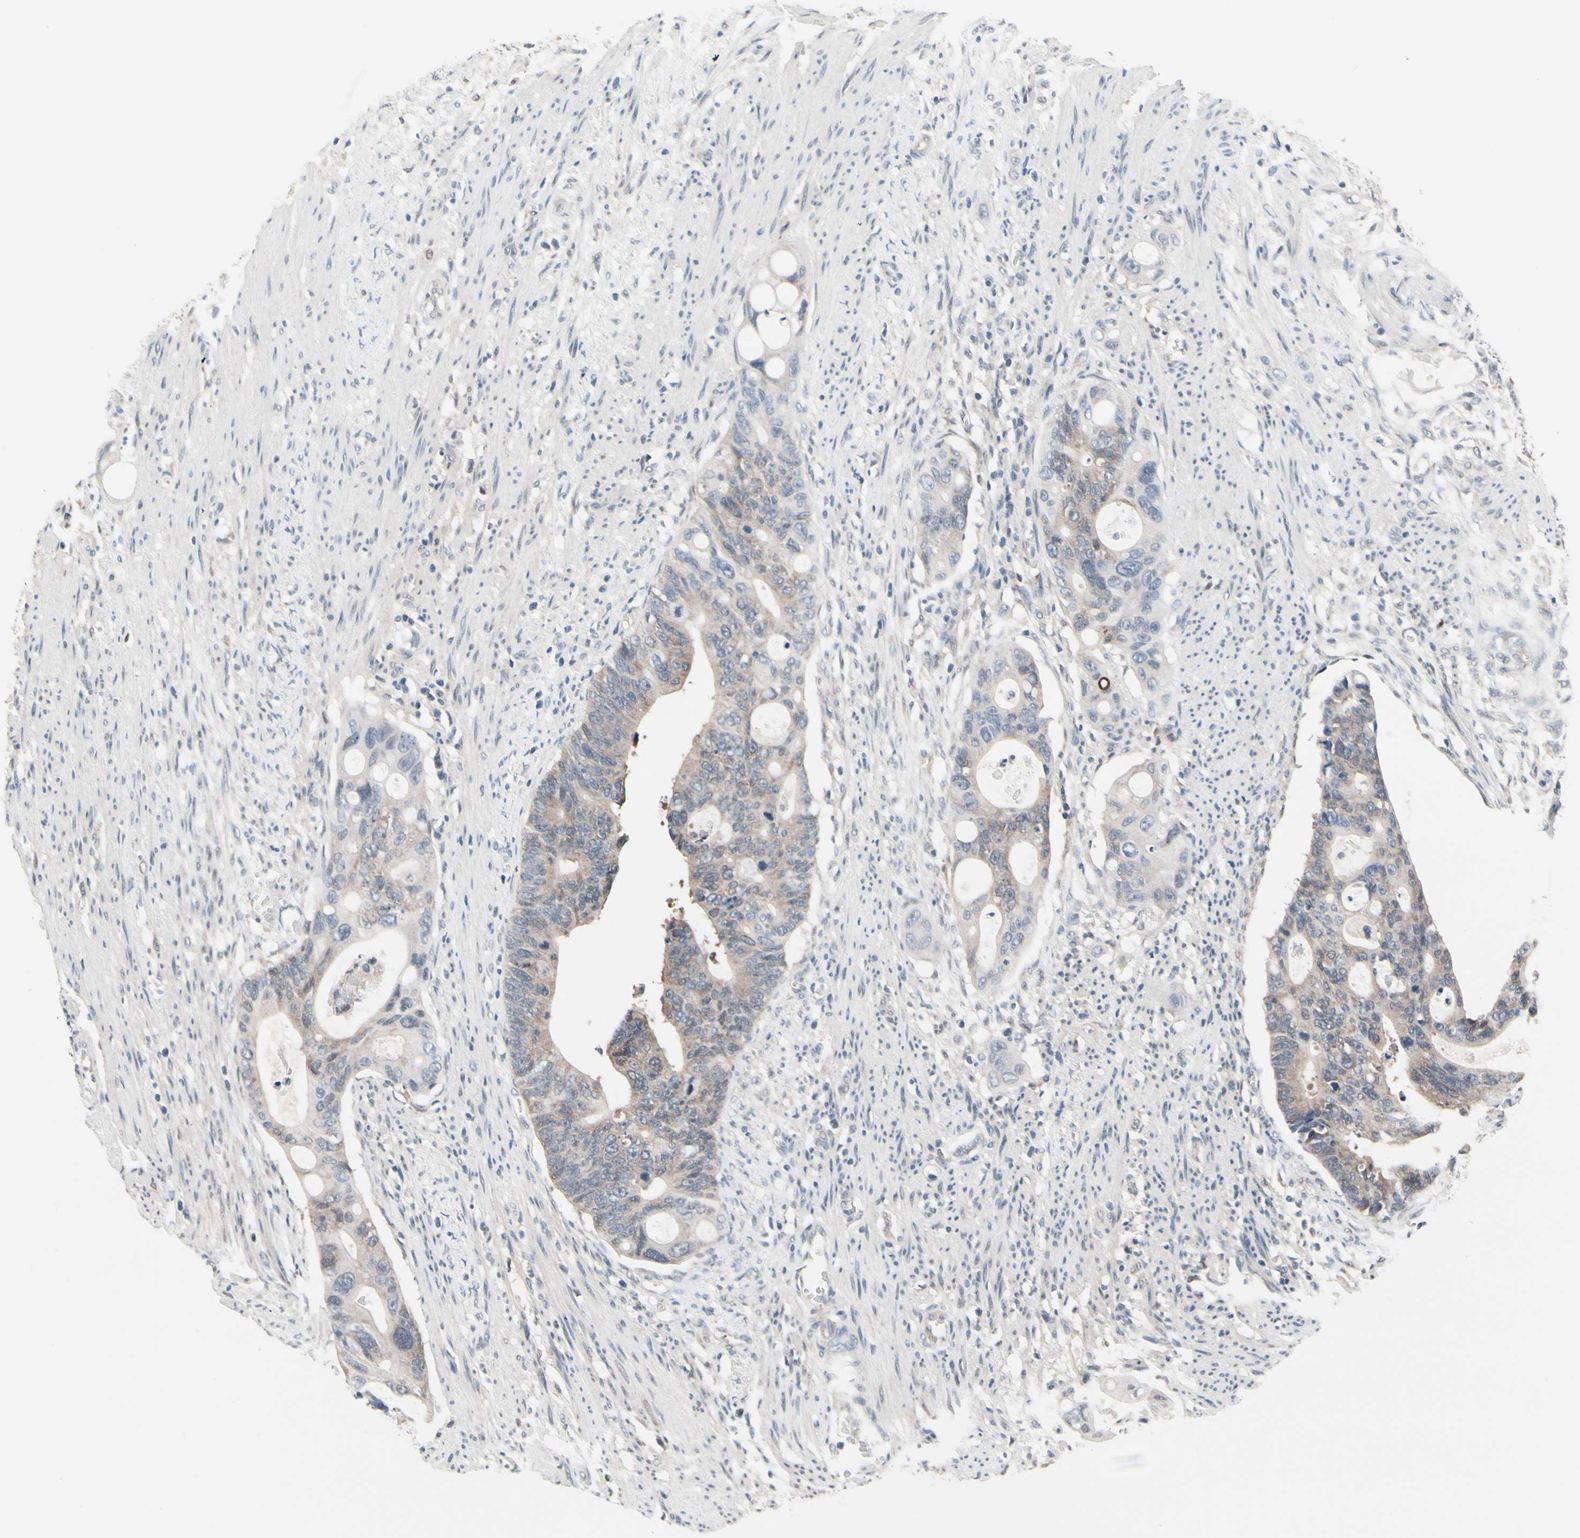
{"staining": {"intensity": "weak", "quantity": ">75%", "location": "cytoplasmic/membranous"}, "tissue": "colorectal cancer", "cell_type": "Tumor cells", "image_type": "cancer", "snomed": [{"axis": "morphology", "description": "Adenocarcinoma, NOS"}, {"axis": "topography", "description": "Colon"}], "caption": "Human colorectal cancer stained with a brown dye shows weak cytoplasmic/membranous positive expression in approximately >75% of tumor cells.", "gene": "PRDX6", "patient": {"sex": "female", "age": 57}}